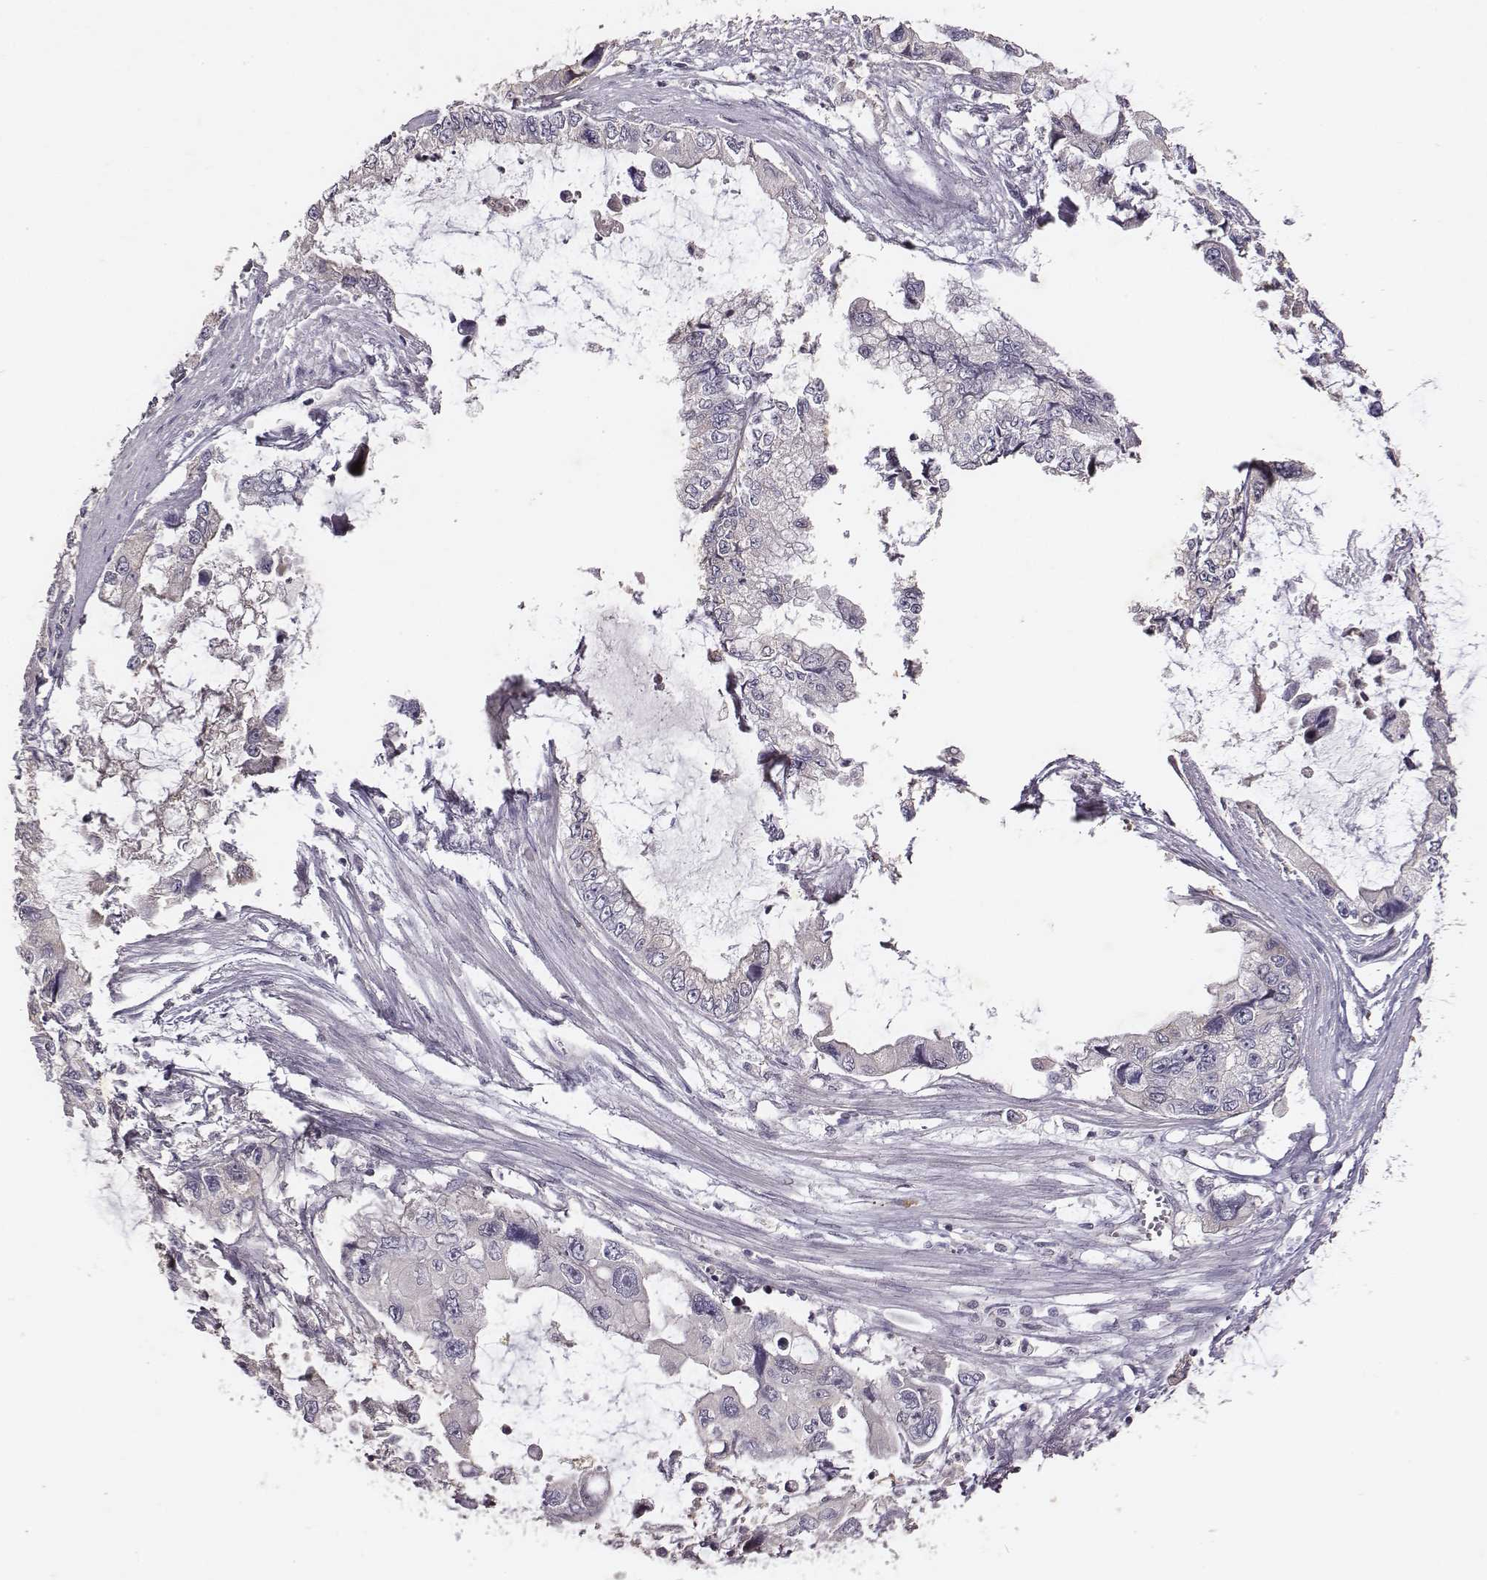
{"staining": {"intensity": "negative", "quantity": "none", "location": "none"}, "tissue": "stomach cancer", "cell_type": "Tumor cells", "image_type": "cancer", "snomed": [{"axis": "morphology", "description": "Adenocarcinoma, NOS"}, {"axis": "topography", "description": "Pancreas"}, {"axis": "topography", "description": "Stomach, upper"}, {"axis": "topography", "description": "Stomach"}], "caption": "Immunohistochemistry micrograph of human stomach cancer stained for a protein (brown), which exhibits no positivity in tumor cells.", "gene": "SLC22A6", "patient": {"sex": "male", "age": 77}}